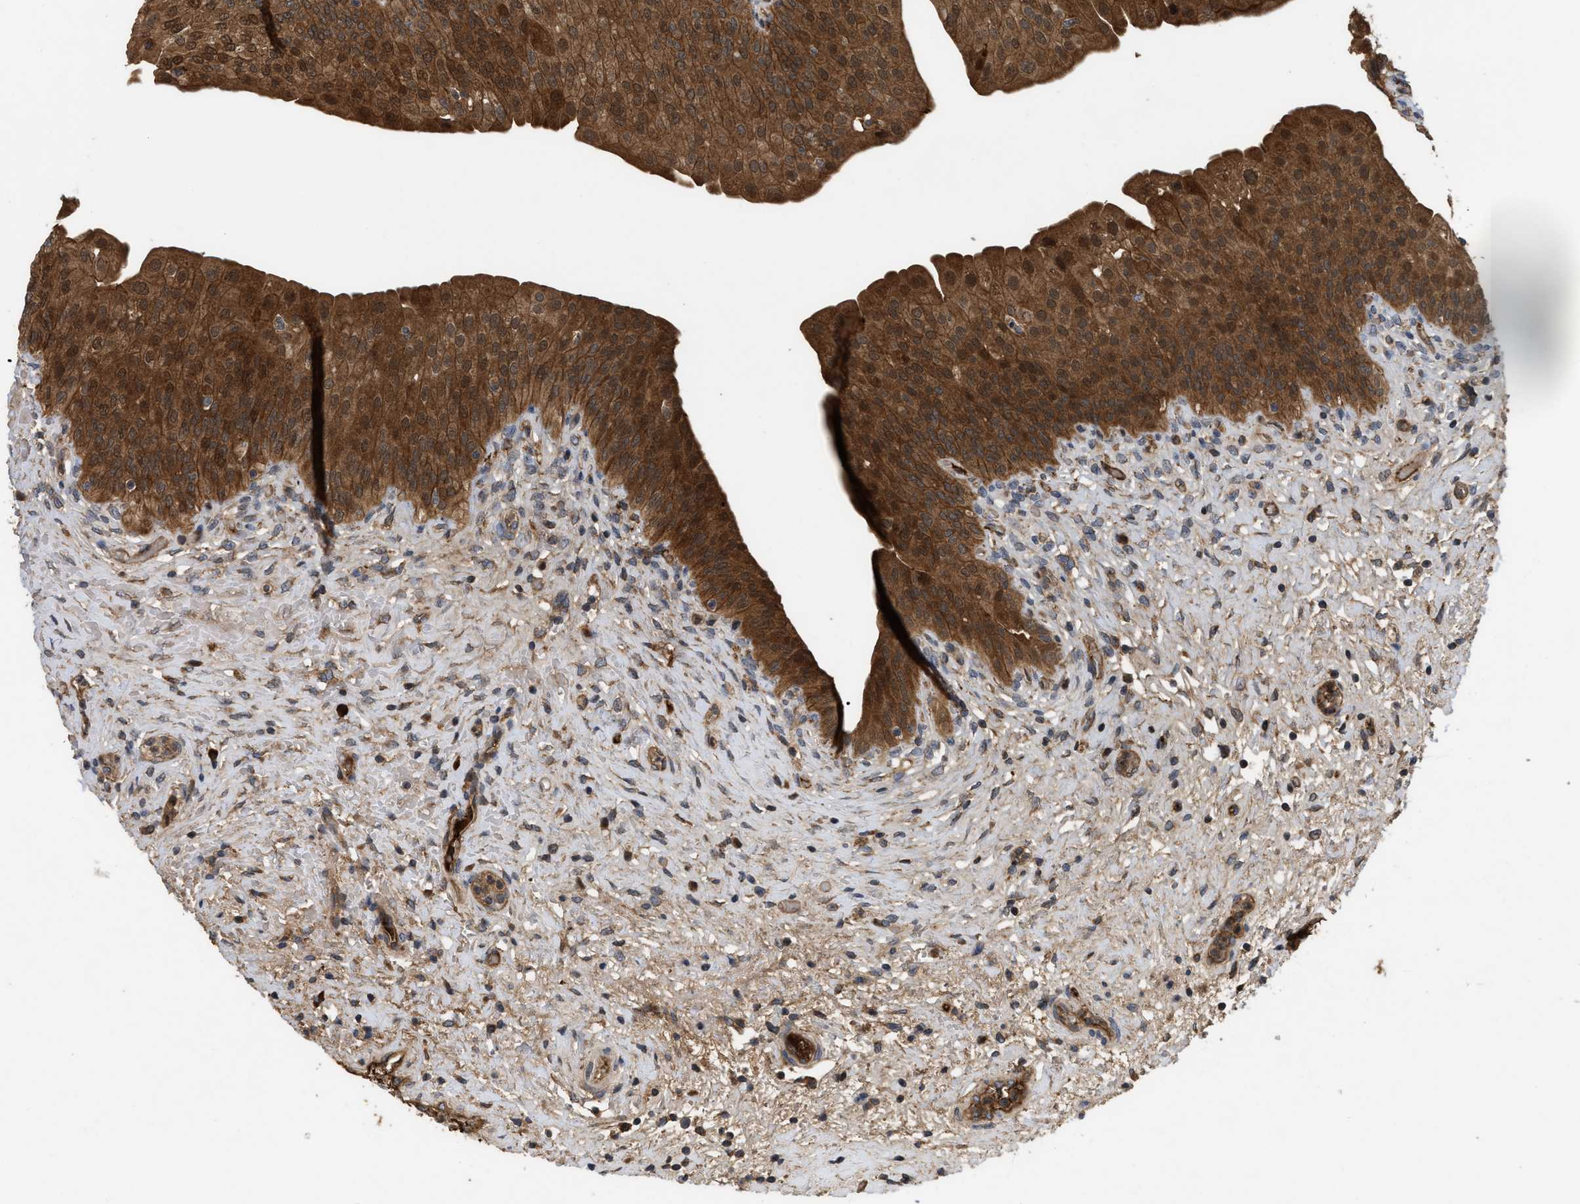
{"staining": {"intensity": "strong", "quantity": ">75%", "location": "cytoplasmic/membranous"}, "tissue": "urinary bladder", "cell_type": "Urothelial cells", "image_type": "normal", "snomed": [{"axis": "morphology", "description": "Normal tissue, NOS"}, {"axis": "topography", "description": "Urinary bladder"}], "caption": "The immunohistochemical stain highlights strong cytoplasmic/membranous expression in urothelial cells of unremarkable urinary bladder. (brown staining indicates protein expression, while blue staining denotes nuclei).", "gene": "RAB2A", "patient": {"sex": "male", "age": 46}}